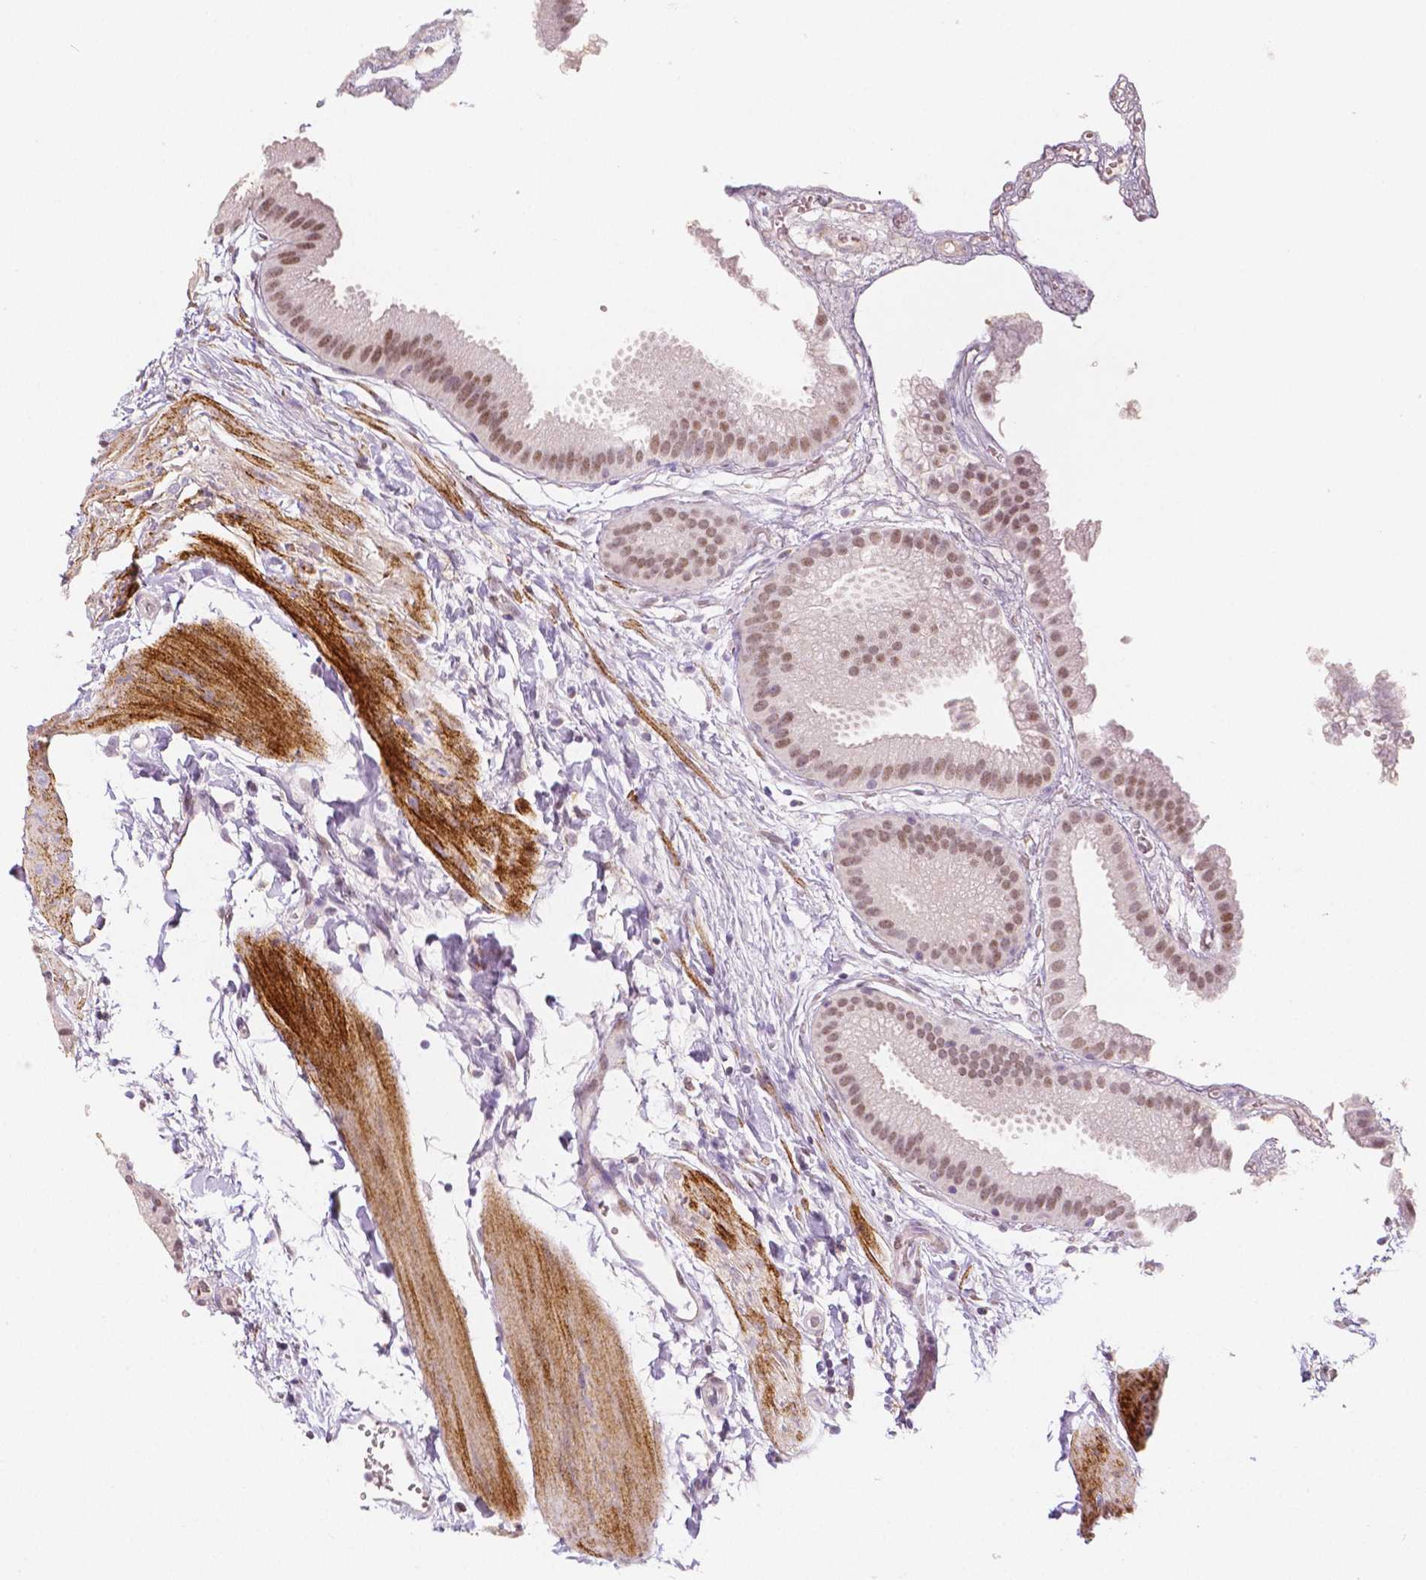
{"staining": {"intensity": "moderate", "quantity": ">75%", "location": "nuclear"}, "tissue": "gallbladder", "cell_type": "Glandular cells", "image_type": "normal", "snomed": [{"axis": "morphology", "description": "Normal tissue, NOS"}, {"axis": "topography", "description": "Gallbladder"}], "caption": "Protein expression by immunohistochemistry reveals moderate nuclear positivity in approximately >75% of glandular cells in normal gallbladder. Using DAB (brown) and hematoxylin (blue) stains, captured at high magnification using brightfield microscopy.", "gene": "KDM5B", "patient": {"sex": "female", "age": 63}}